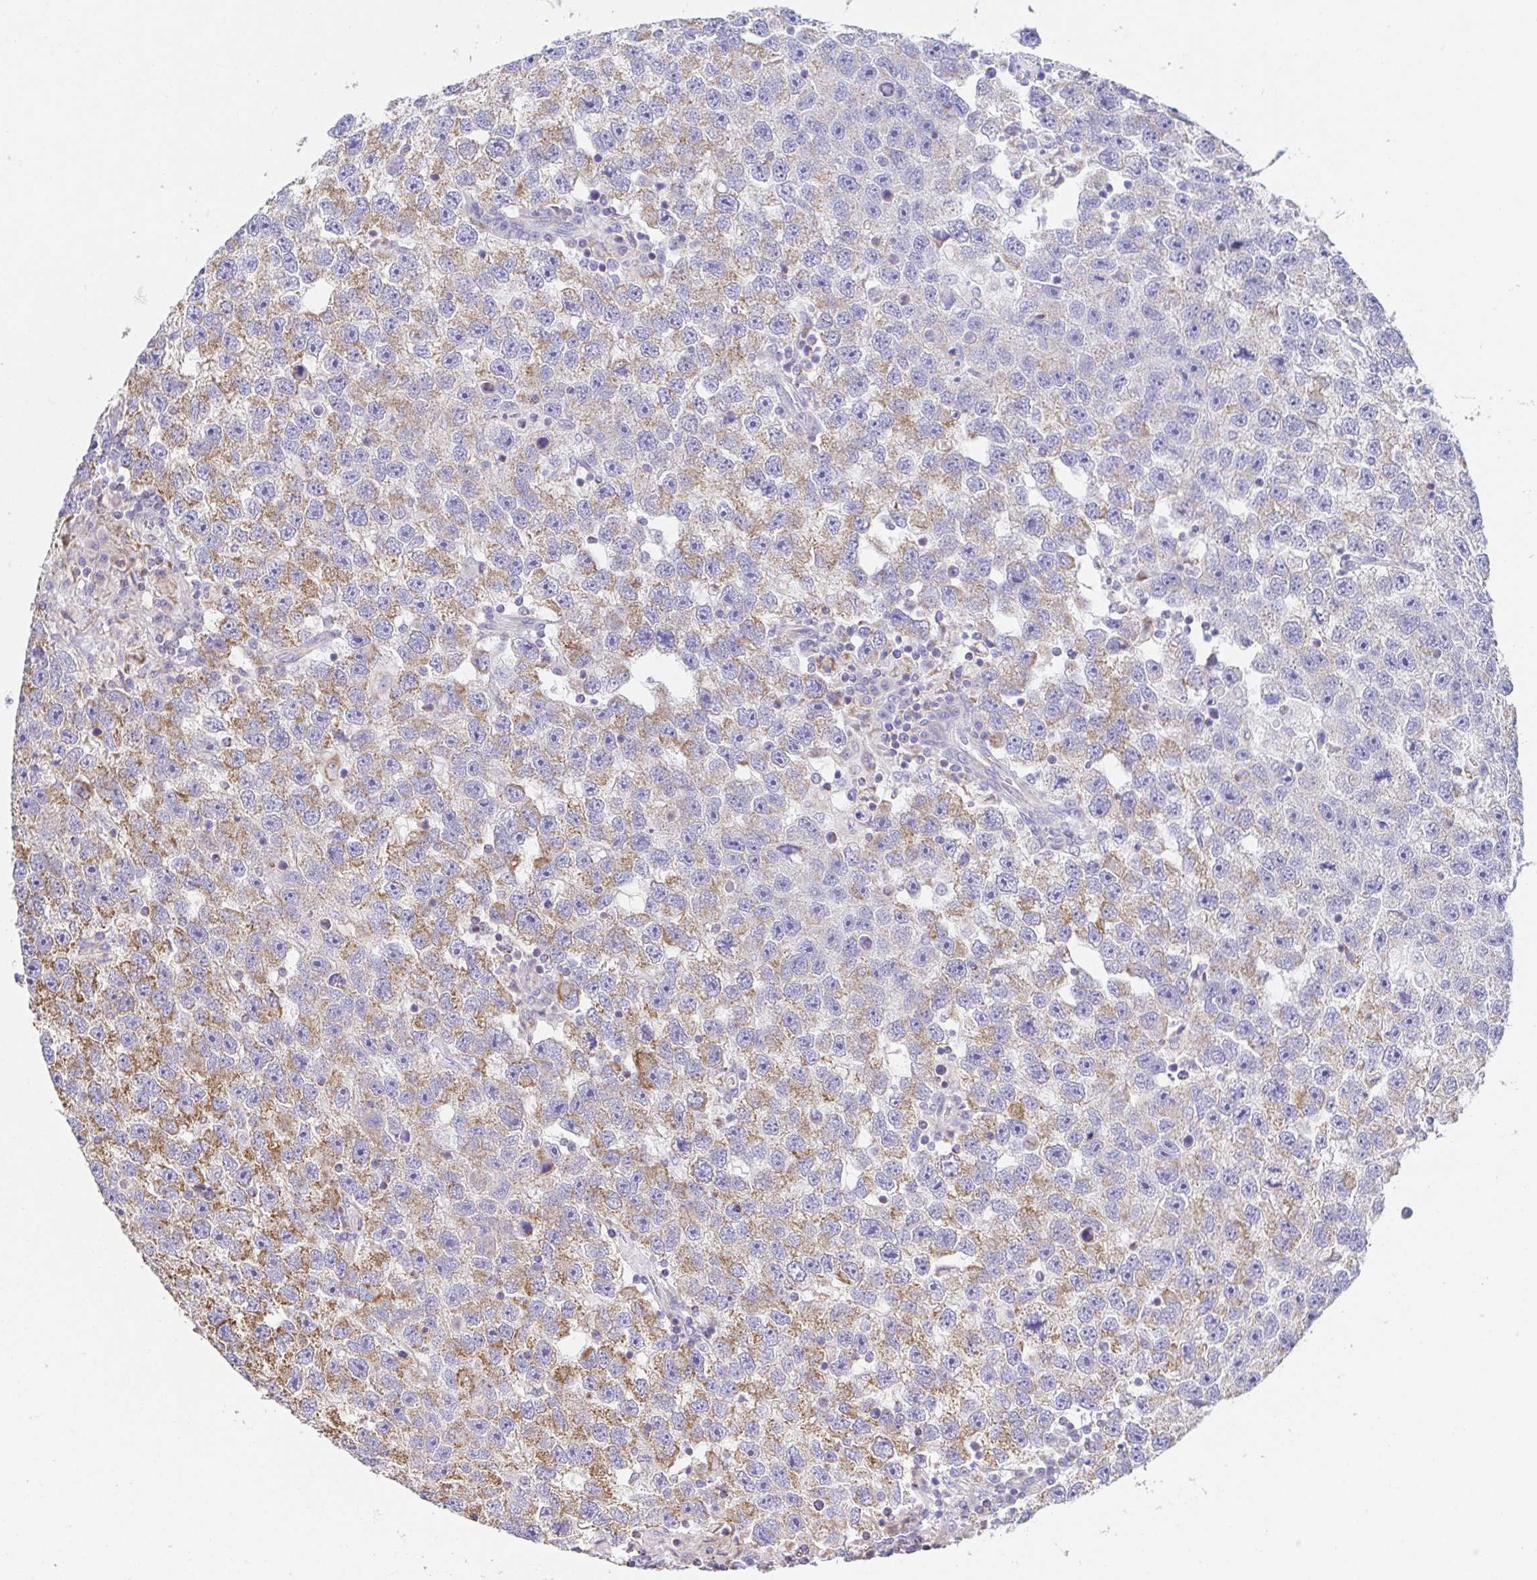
{"staining": {"intensity": "moderate", "quantity": "25%-75%", "location": "cytoplasmic/membranous"}, "tissue": "testis cancer", "cell_type": "Tumor cells", "image_type": "cancer", "snomed": [{"axis": "morphology", "description": "Seminoma, NOS"}, {"axis": "topography", "description": "Testis"}], "caption": "Immunohistochemistry (IHC) staining of seminoma (testis), which shows medium levels of moderate cytoplasmic/membranous positivity in about 25%-75% of tumor cells indicating moderate cytoplasmic/membranous protein staining. The staining was performed using DAB (brown) for protein detection and nuclei were counterstained in hematoxylin (blue).", "gene": "GINM1", "patient": {"sex": "male", "age": 26}}